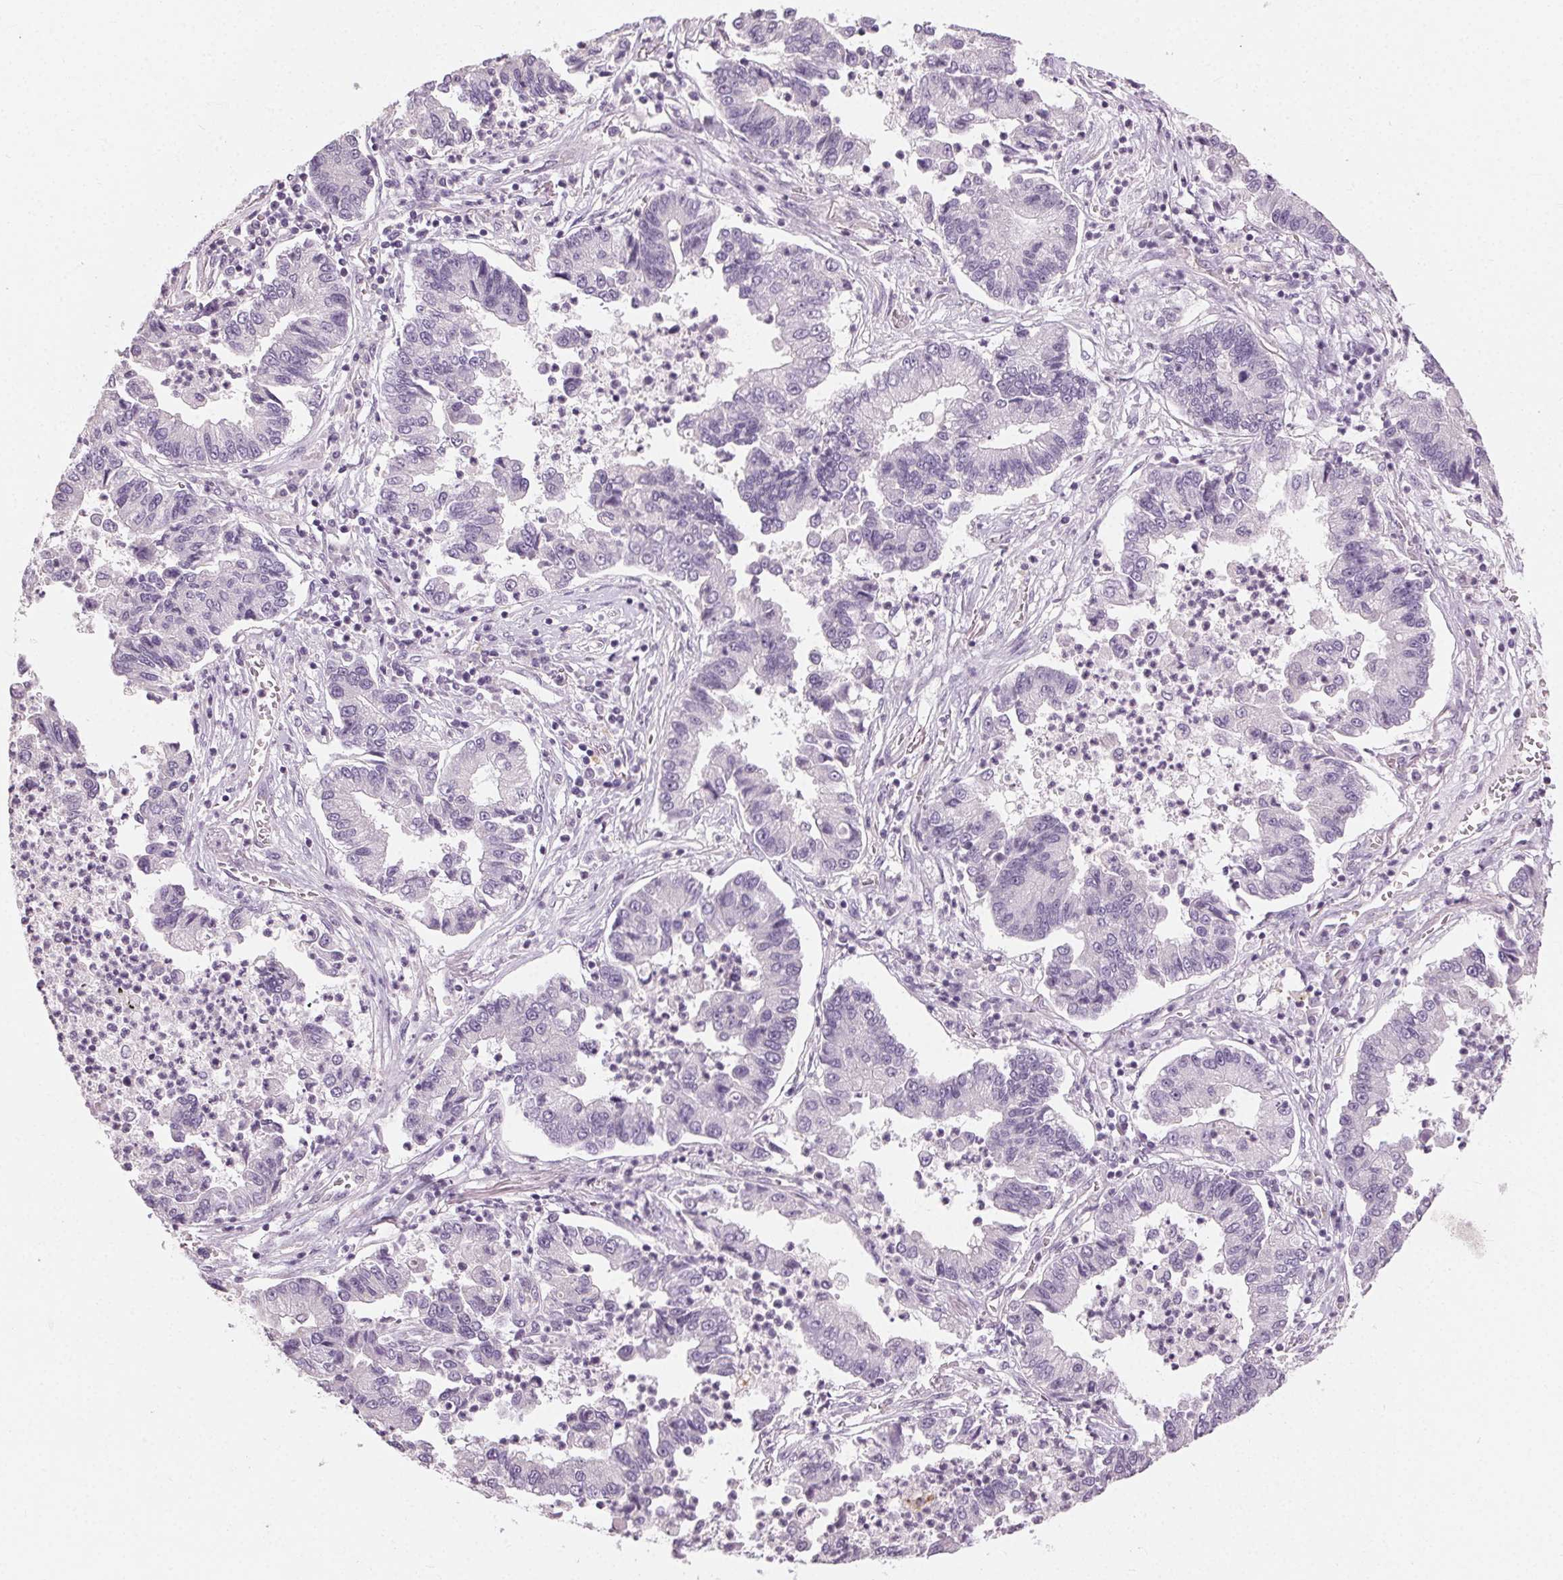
{"staining": {"intensity": "negative", "quantity": "none", "location": "none"}, "tissue": "lung cancer", "cell_type": "Tumor cells", "image_type": "cancer", "snomed": [{"axis": "morphology", "description": "Adenocarcinoma, NOS"}, {"axis": "topography", "description": "Lung"}], "caption": "High power microscopy photomicrograph of an immunohistochemistry (IHC) micrograph of lung cancer (adenocarcinoma), revealing no significant staining in tumor cells.", "gene": "CLTRN", "patient": {"sex": "female", "age": 57}}